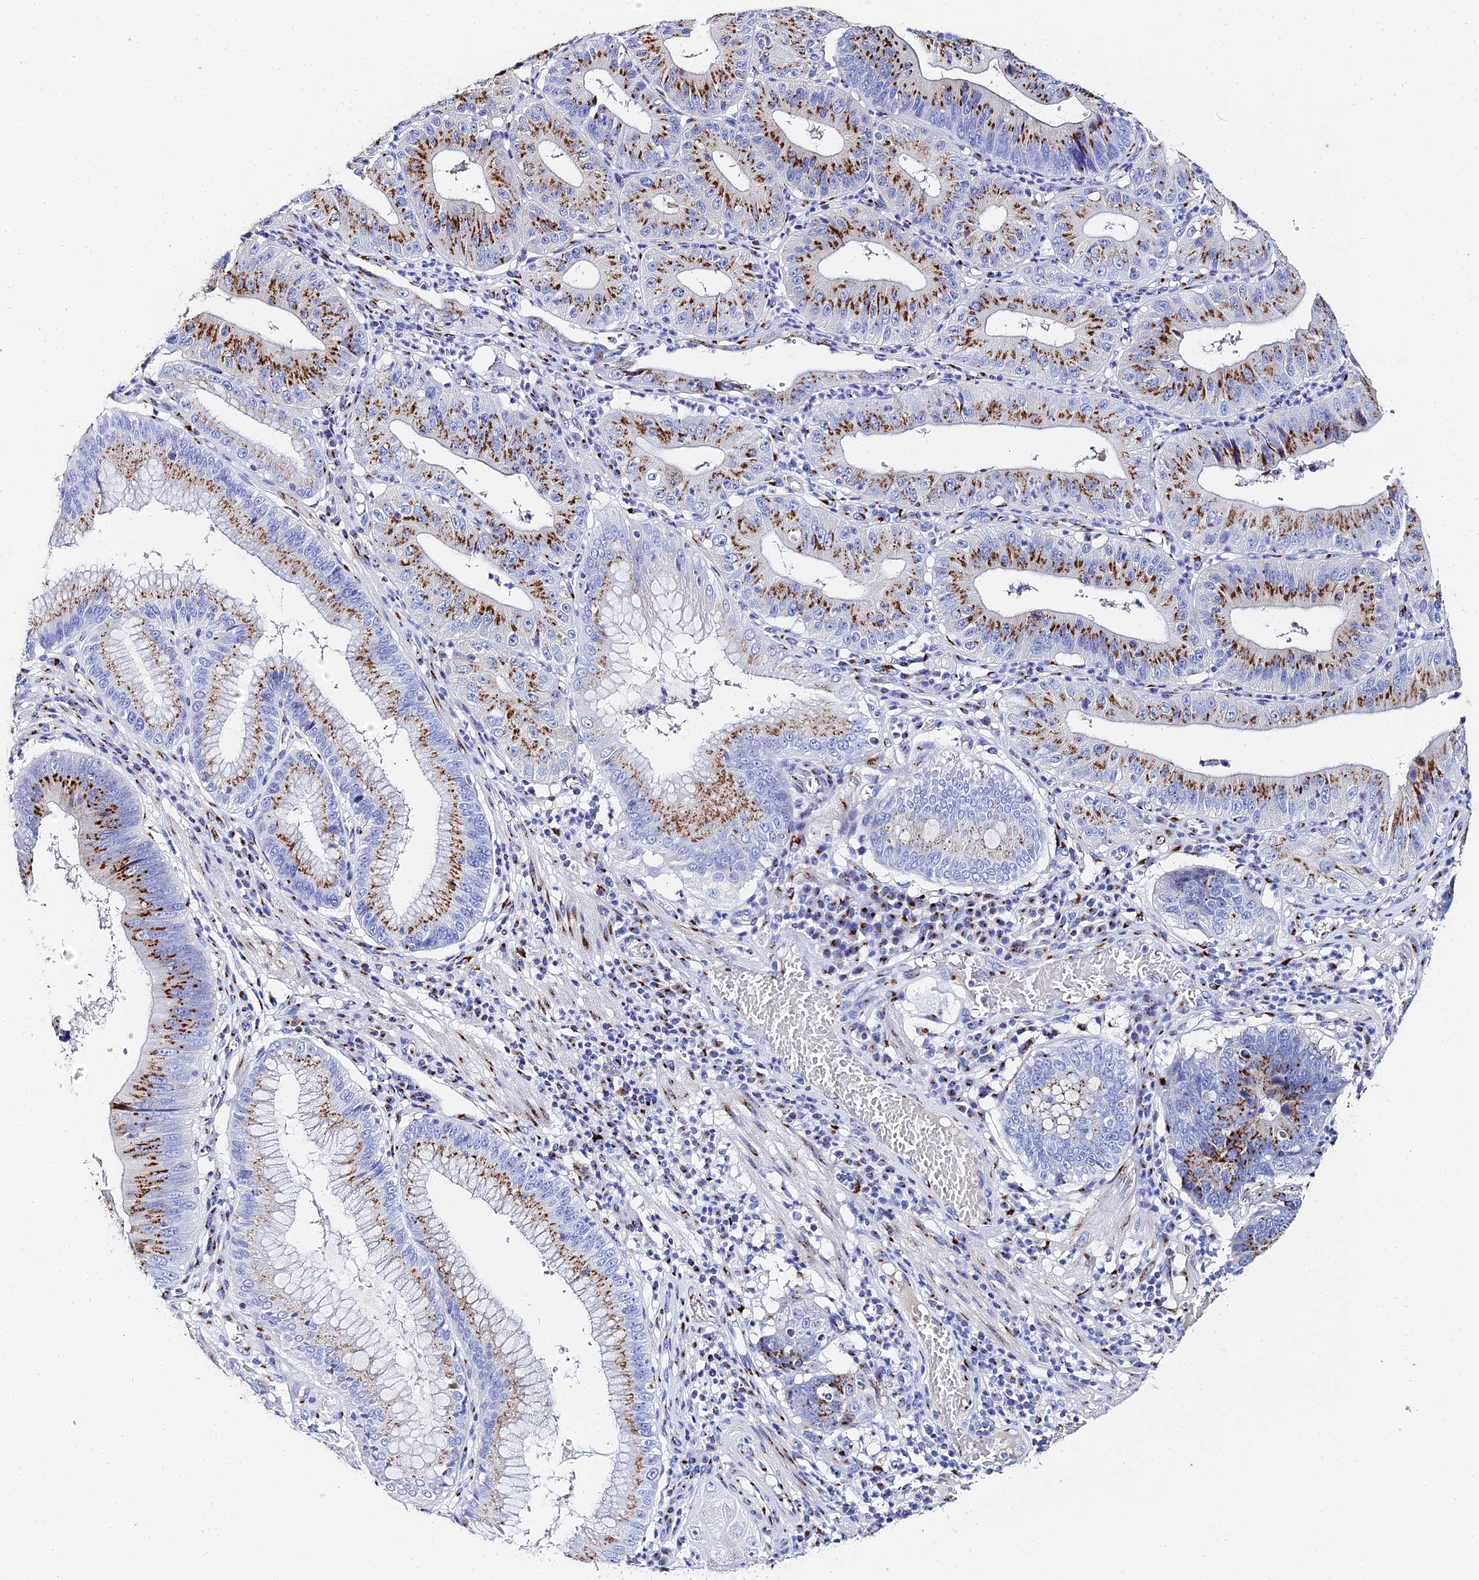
{"staining": {"intensity": "moderate", "quantity": ">75%", "location": "cytoplasmic/membranous"}, "tissue": "stomach cancer", "cell_type": "Tumor cells", "image_type": "cancer", "snomed": [{"axis": "morphology", "description": "Adenocarcinoma, NOS"}, {"axis": "topography", "description": "Stomach"}], "caption": "Stomach cancer stained for a protein reveals moderate cytoplasmic/membranous positivity in tumor cells. The staining was performed using DAB (3,3'-diaminobenzidine), with brown indicating positive protein expression. Nuclei are stained blue with hematoxylin.", "gene": "ENSG00000268674", "patient": {"sex": "male", "age": 59}}